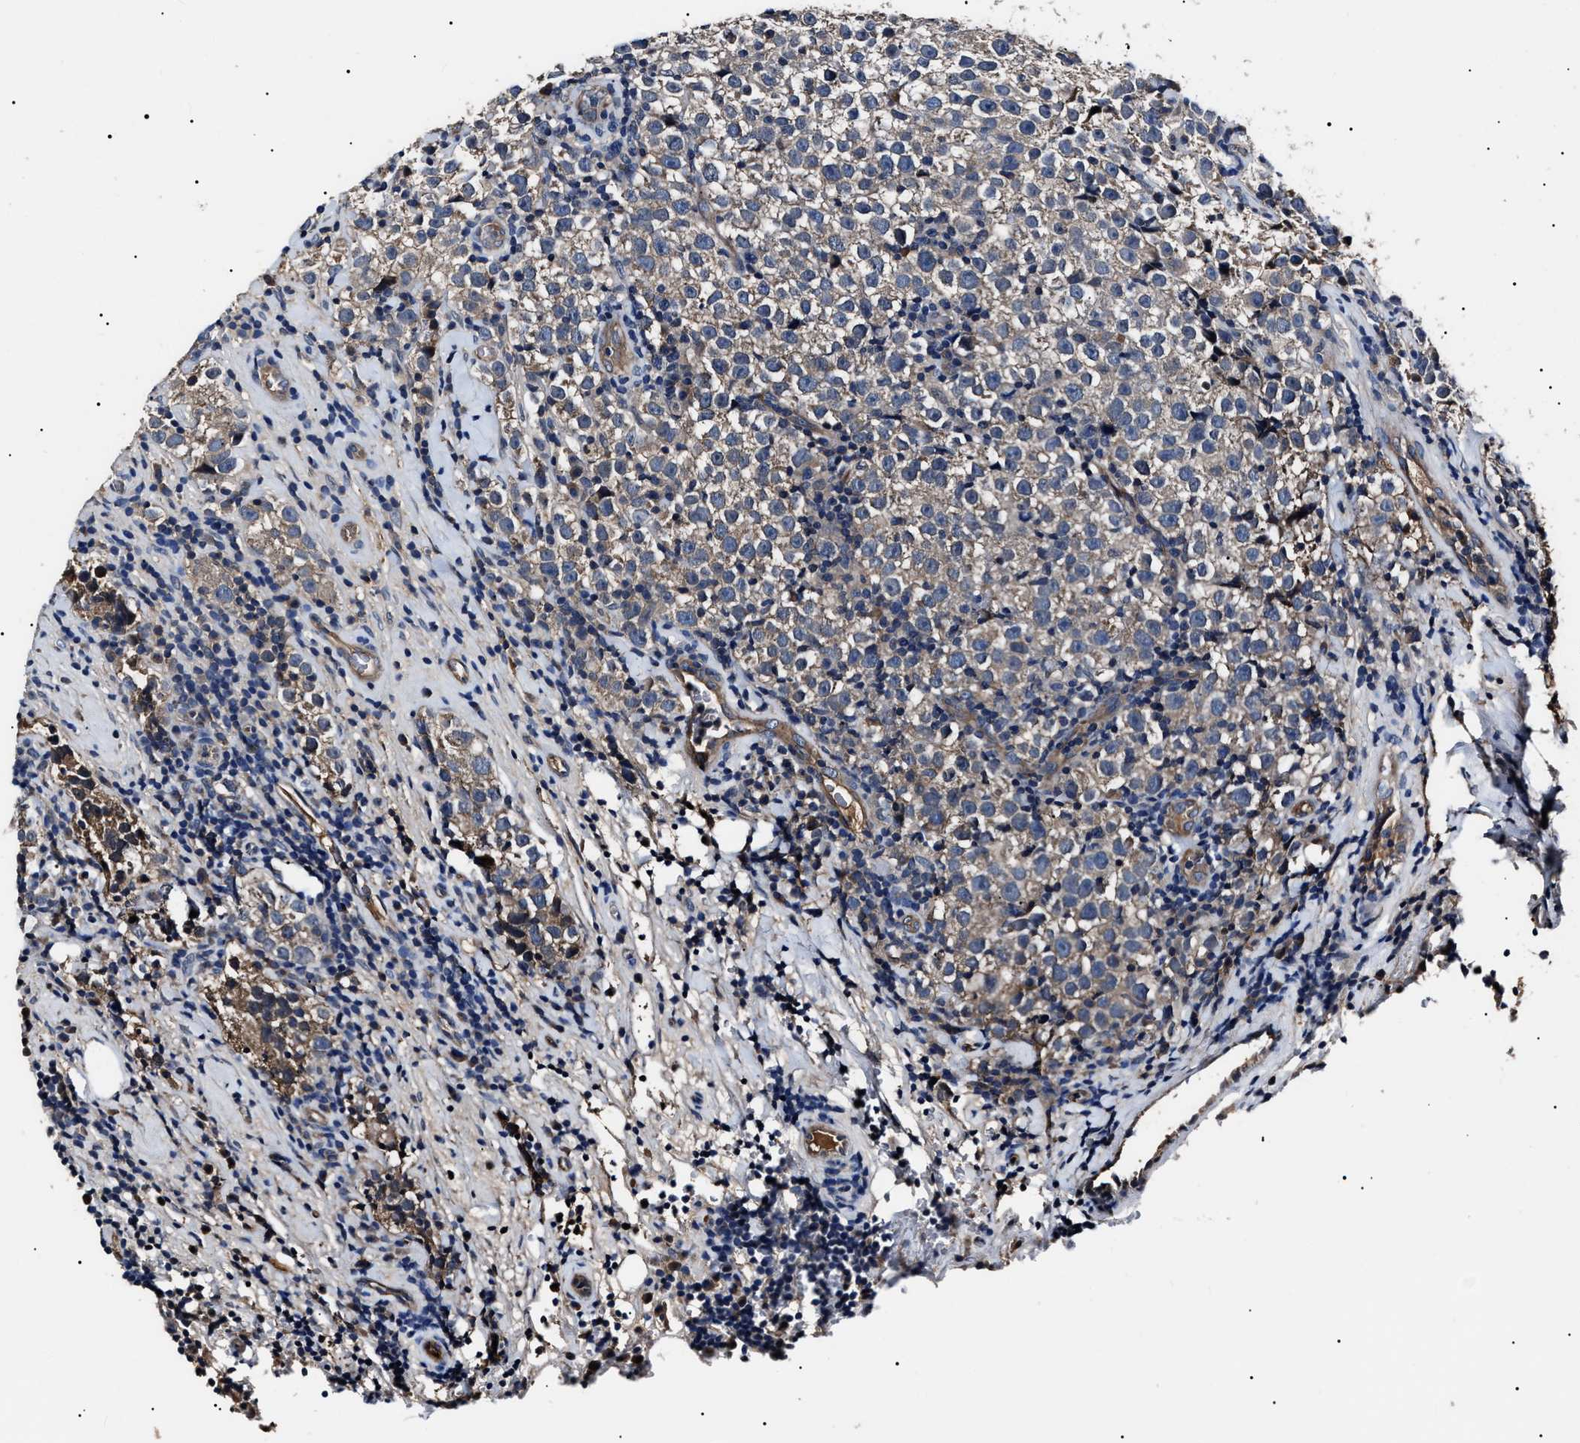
{"staining": {"intensity": "weak", "quantity": "25%-75%", "location": "cytoplasmic/membranous"}, "tissue": "testis cancer", "cell_type": "Tumor cells", "image_type": "cancer", "snomed": [{"axis": "morphology", "description": "Normal tissue, NOS"}, {"axis": "morphology", "description": "Seminoma, NOS"}, {"axis": "topography", "description": "Testis"}], "caption": "Human seminoma (testis) stained with a brown dye shows weak cytoplasmic/membranous positive positivity in about 25%-75% of tumor cells.", "gene": "IFT81", "patient": {"sex": "male", "age": 43}}